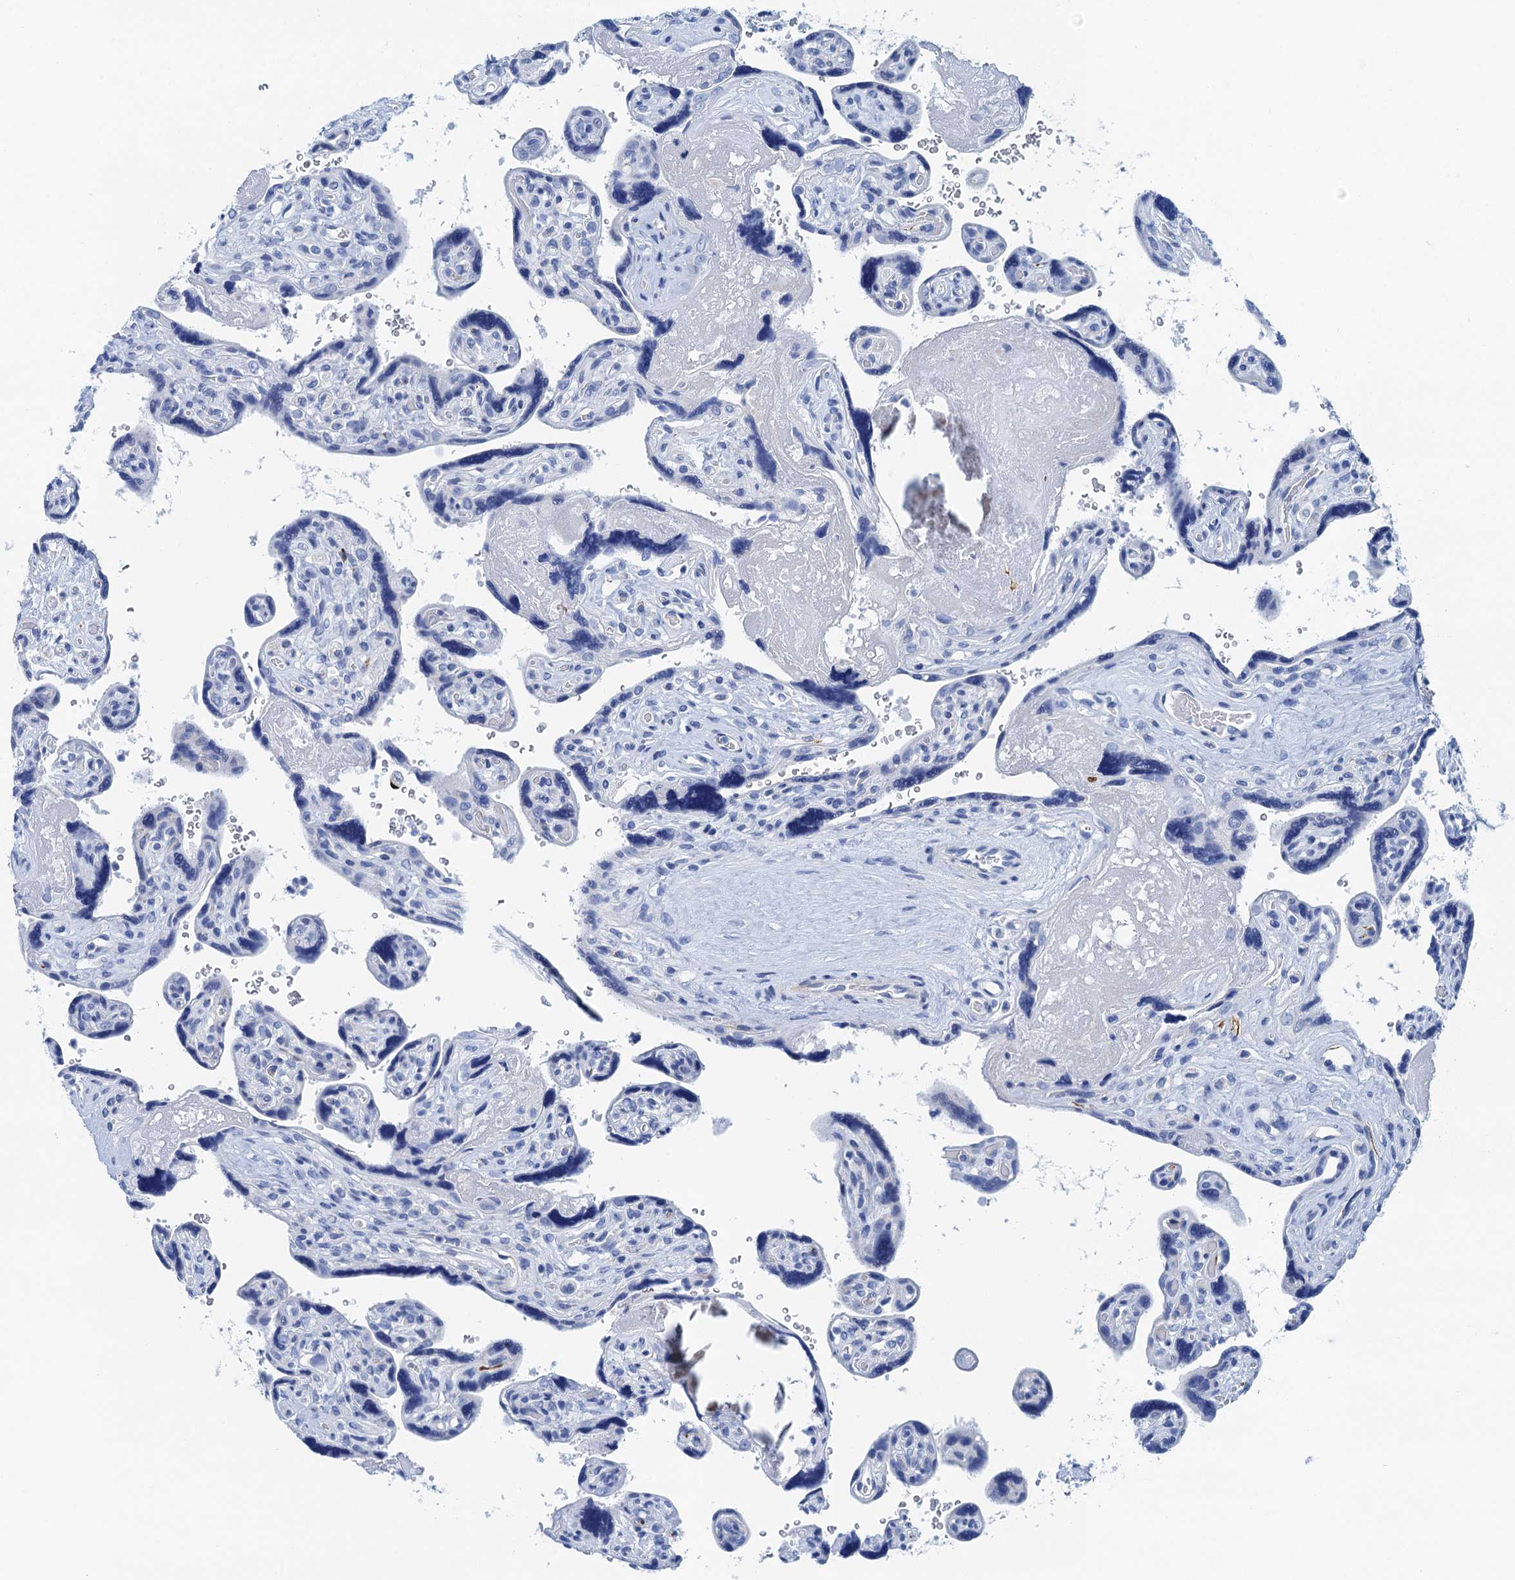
{"staining": {"intensity": "negative", "quantity": "none", "location": "none"}, "tissue": "placenta", "cell_type": "Decidual cells", "image_type": "normal", "snomed": [{"axis": "morphology", "description": "Normal tissue, NOS"}, {"axis": "topography", "description": "Placenta"}], "caption": "Immunohistochemistry (IHC) of normal placenta exhibits no expression in decidual cells.", "gene": "NLRP10", "patient": {"sex": "female", "age": 39}}